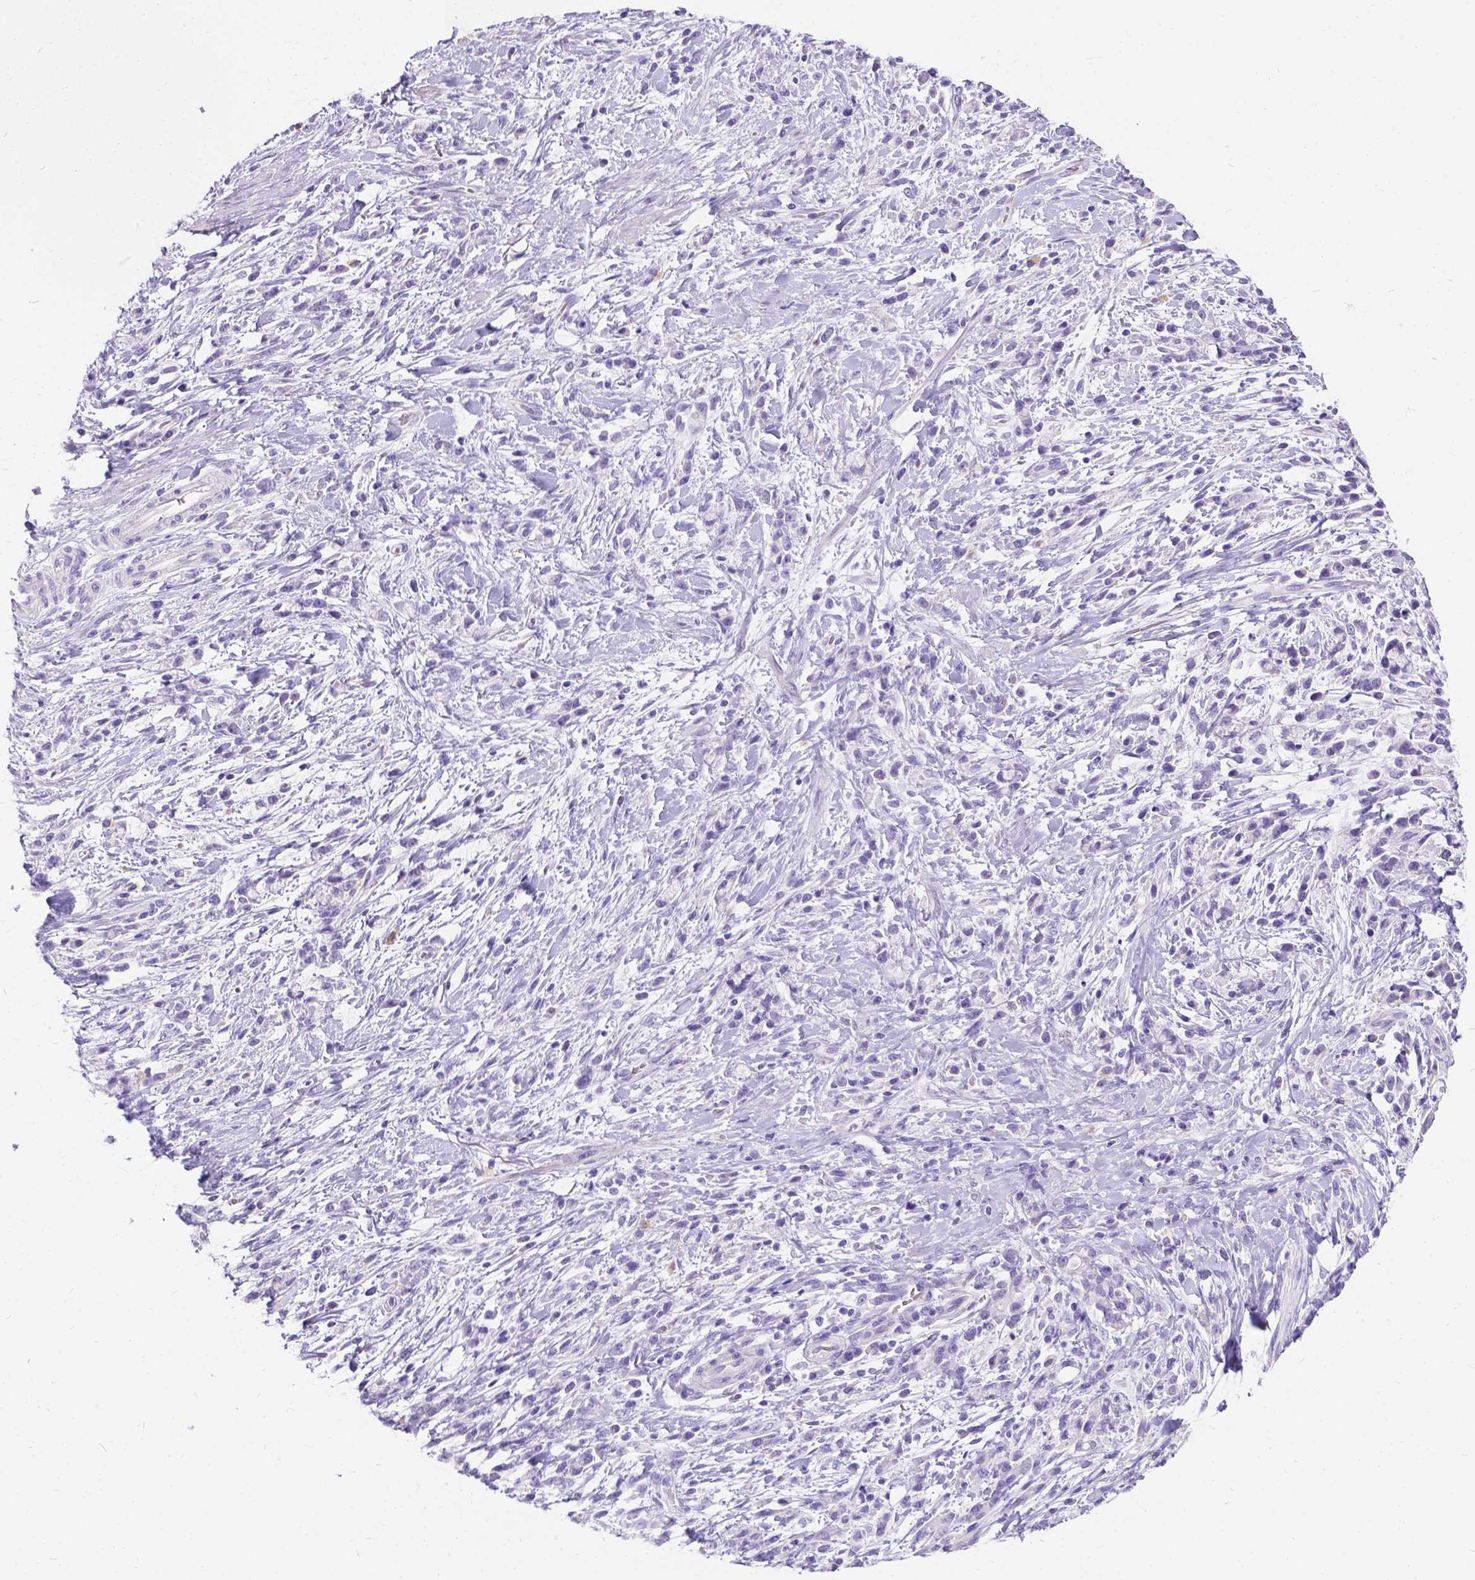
{"staining": {"intensity": "negative", "quantity": "none", "location": "none"}, "tissue": "stomach cancer", "cell_type": "Tumor cells", "image_type": "cancer", "snomed": [{"axis": "morphology", "description": "Adenocarcinoma, NOS"}, {"axis": "topography", "description": "Stomach"}], "caption": "Protein analysis of stomach adenocarcinoma shows no significant expression in tumor cells.", "gene": "GNRHR", "patient": {"sex": "female", "age": 57}}